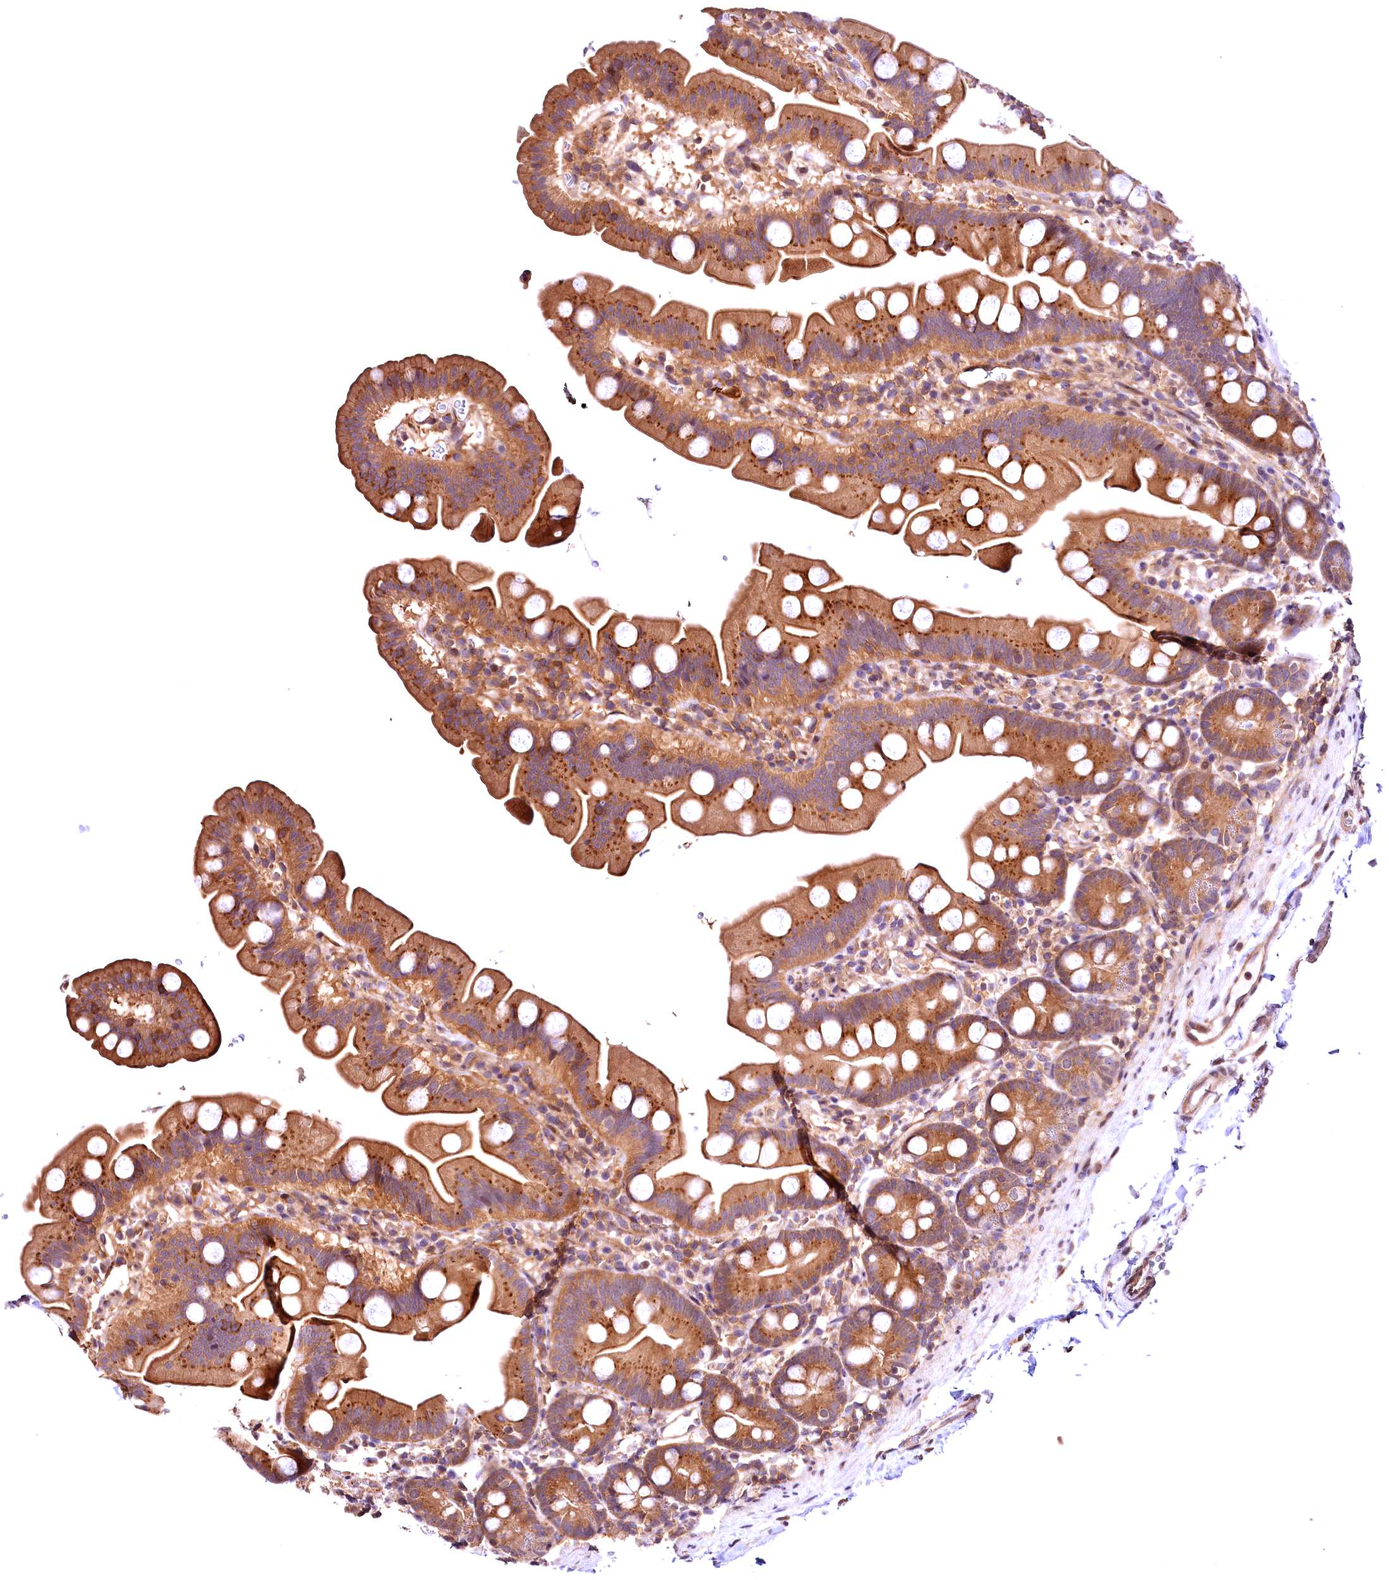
{"staining": {"intensity": "moderate", "quantity": ">75%", "location": "cytoplasmic/membranous"}, "tissue": "small intestine", "cell_type": "Glandular cells", "image_type": "normal", "snomed": [{"axis": "morphology", "description": "Normal tissue, NOS"}, {"axis": "topography", "description": "Small intestine"}], "caption": "Glandular cells demonstrate moderate cytoplasmic/membranous staining in approximately >75% of cells in benign small intestine. The protein is stained brown, and the nuclei are stained in blue (DAB IHC with brightfield microscopy, high magnification).", "gene": "CHORDC1", "patient": {"sex": "female", "age": 68}}